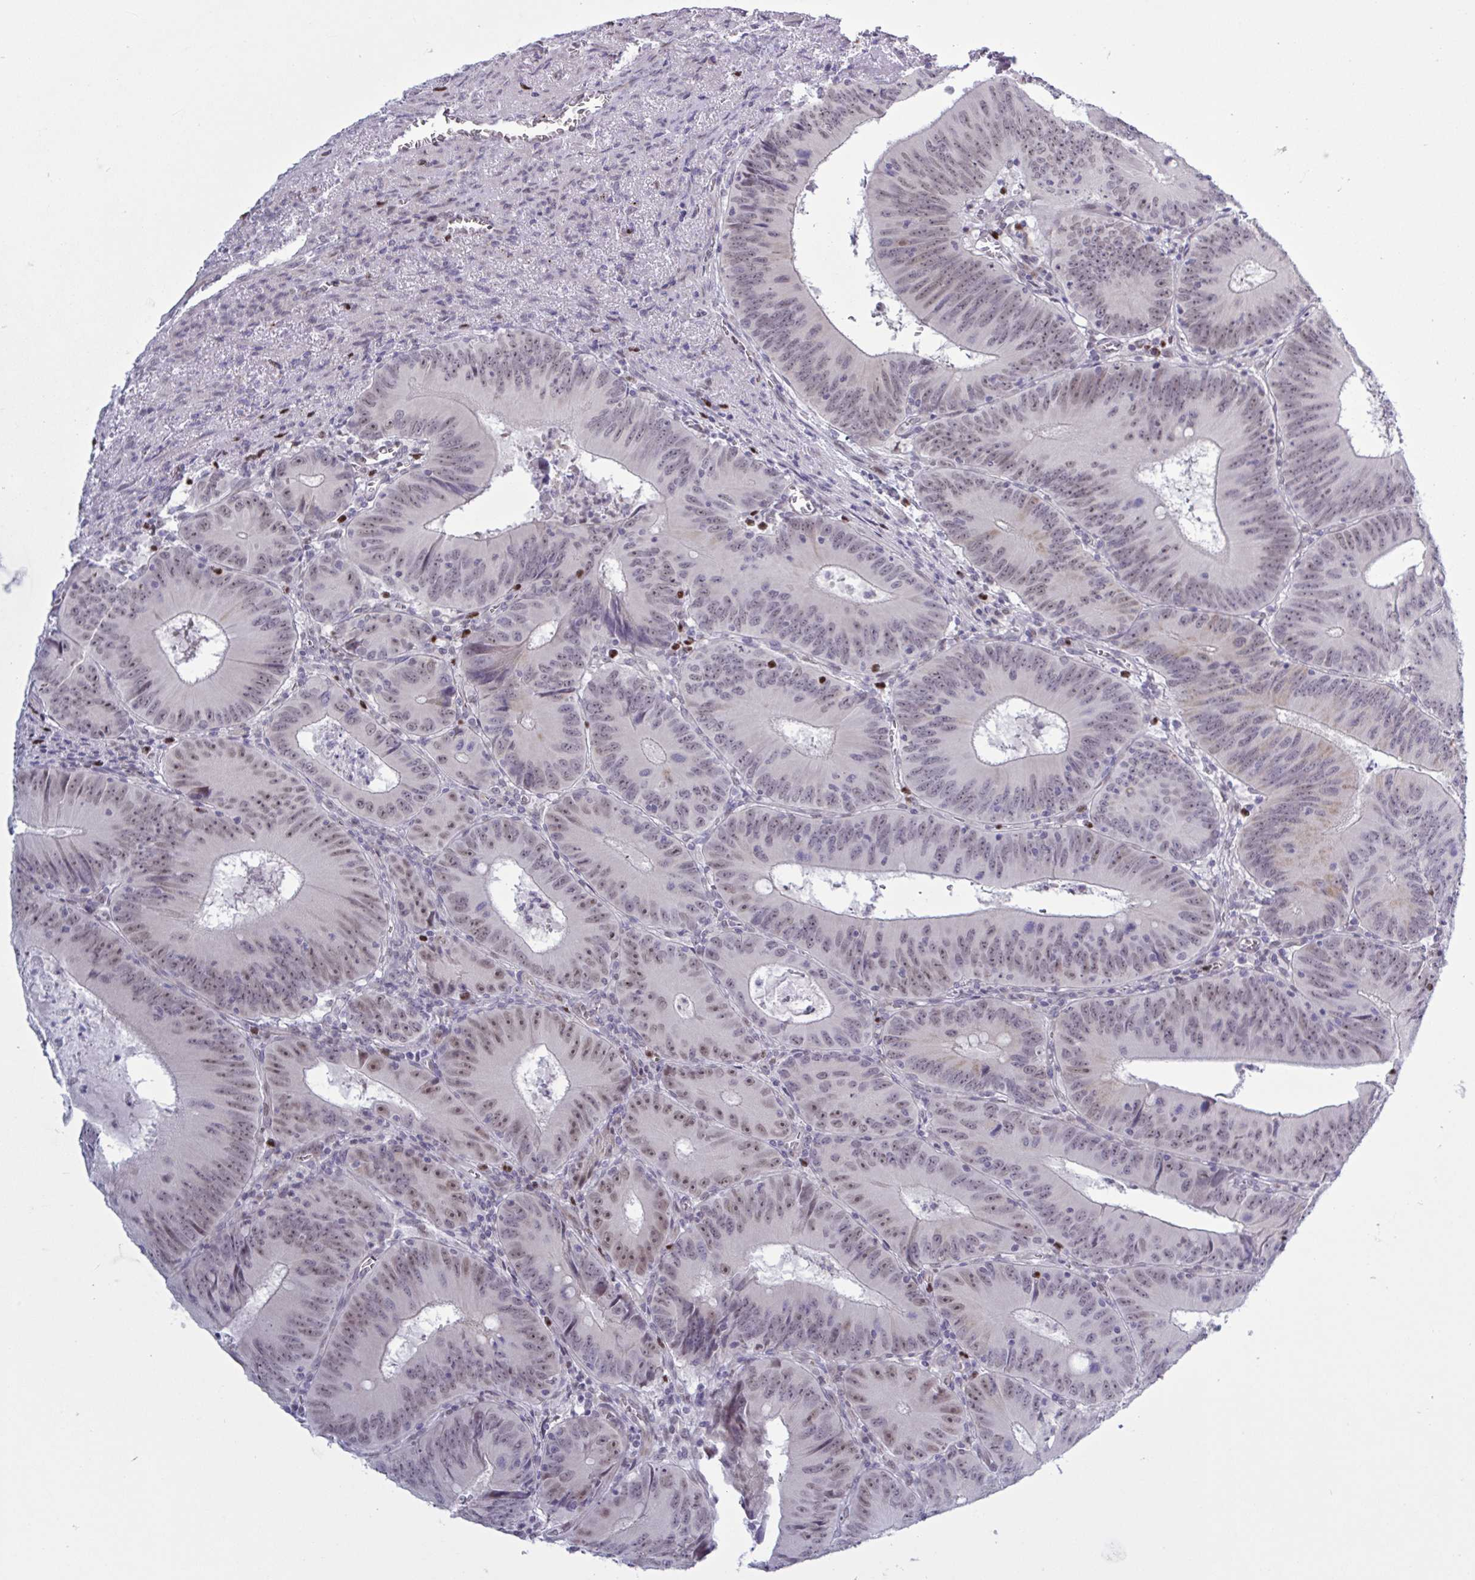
{"staining": {"intensity": "weak", "quantity": "25%-75%", "location": "cytoplasmic/membranous,nuclear"}, "tissue": "colorectal cancer", "cell_type": "Tumor cells", "image_type": "cancer", "snomed": [{"axis": "morphology", "description": "Adenocarcinoma, NOS"}, {"axis": "topography", "description": "Rectum"}], "caption": "Approximately 25%-75% of tumor cells in adenocarcinoma (colorectal) demonstrate weak cytoplasmic/membranous and nuclear protein staining as visualized by brown immunohistochemical staining.", "gene": "PRMT6", "patient": {"sex": "female", "age": 72}}